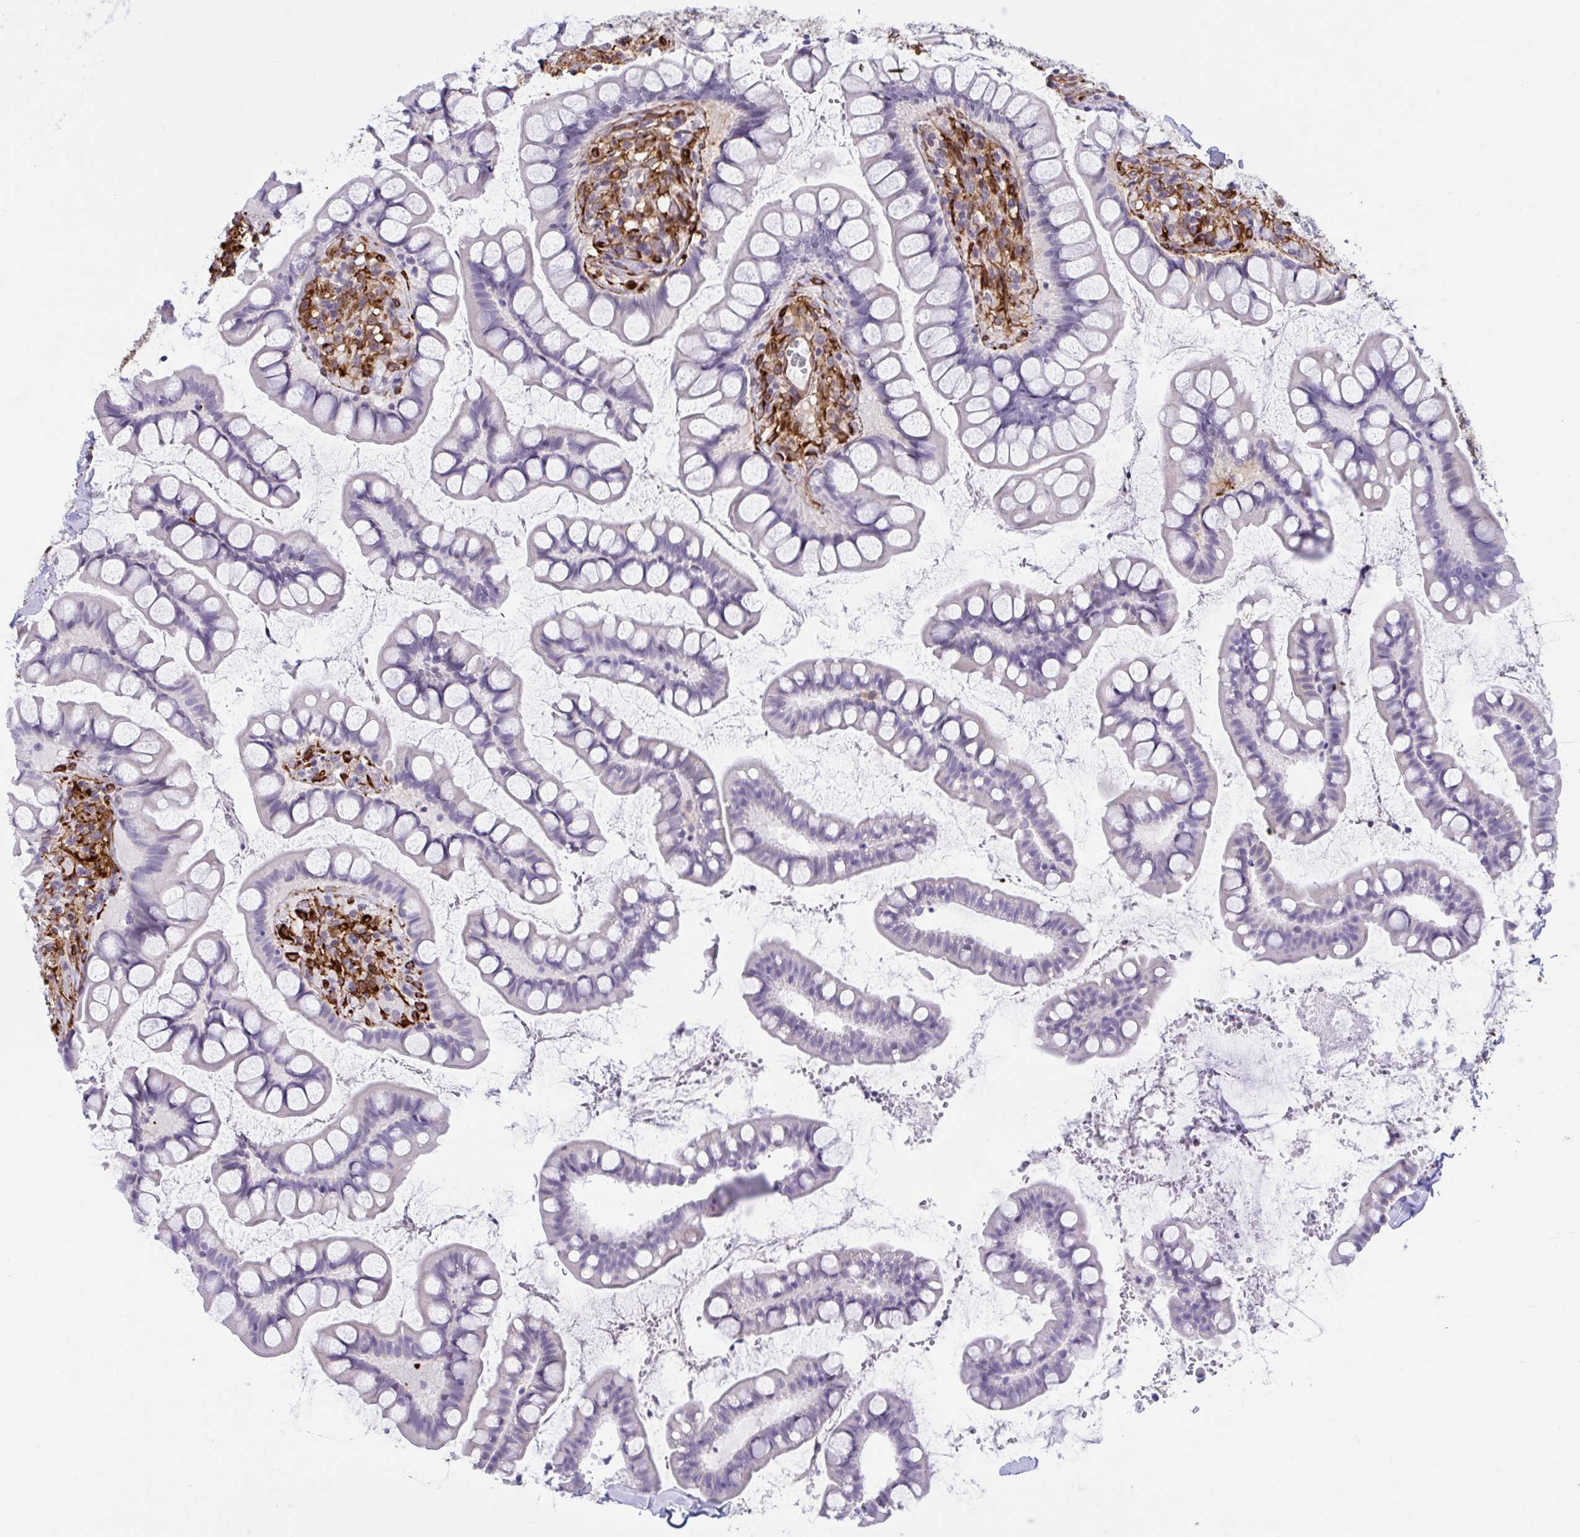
{"staining": {"intensity": "negative", "quantity": "none", "location": "none"}, "tissue": "small intestine", "cell_type": "Glandular cells", "image_type": "normal", "snomed": [{"axis": "morphology", "description": "Normal tissue, NOS"}, {"axis": "topography", "description": "Small intestine"}], "caption": "A high-resolution micrograph shows IHC staining of normal small intestine, which demonstrates no significant positivity in glandular cells. (DAB (3,3'-diaminobenzidine) IHC, high magnification).", "gene": "EML1", "patient": {"sex": "male", "age": 70}}